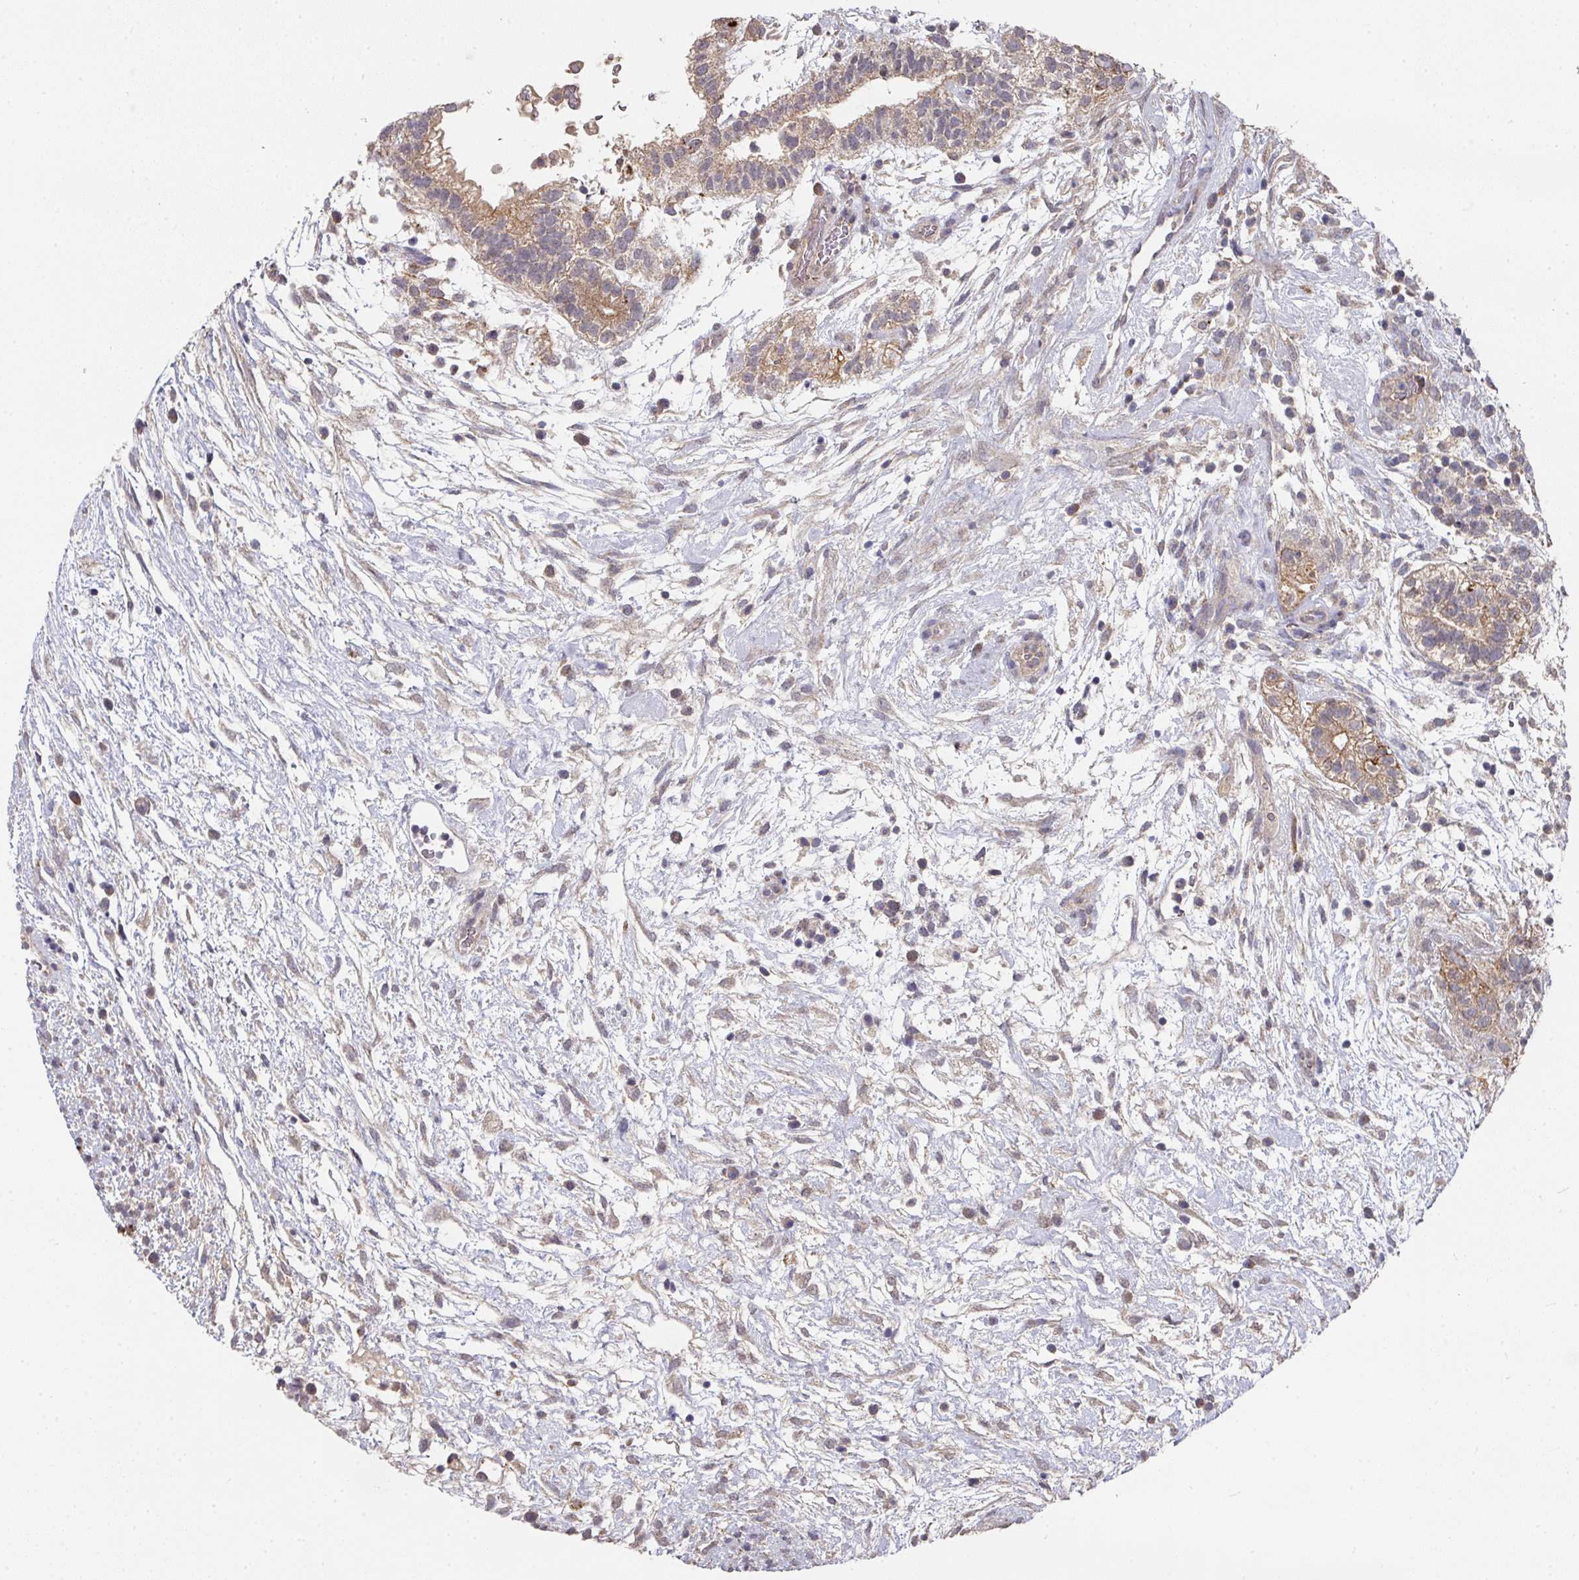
{"staining": {"intensity": "moderate", "quantity": ">75%", "location": "cytoplasmic/membranous"}, "tissue": "testis cancer", "cell_type": "Tumor cells", "image_type": "cancer", "snomed": [{"axis": "morphology", "description": "Carcinoma, Embryonal, NOS"}, {"axis": "topography", "description": "Testis"}], "caption": "There is medium levels of moderate cytoplasmic/membranous staining in tumor cells of embryonal carcinoma (testis), as demonstrated by immunohistochemical staining (brown color).", "gene": "EXTL3", "patient": {"sex": "male", "age": 32}}